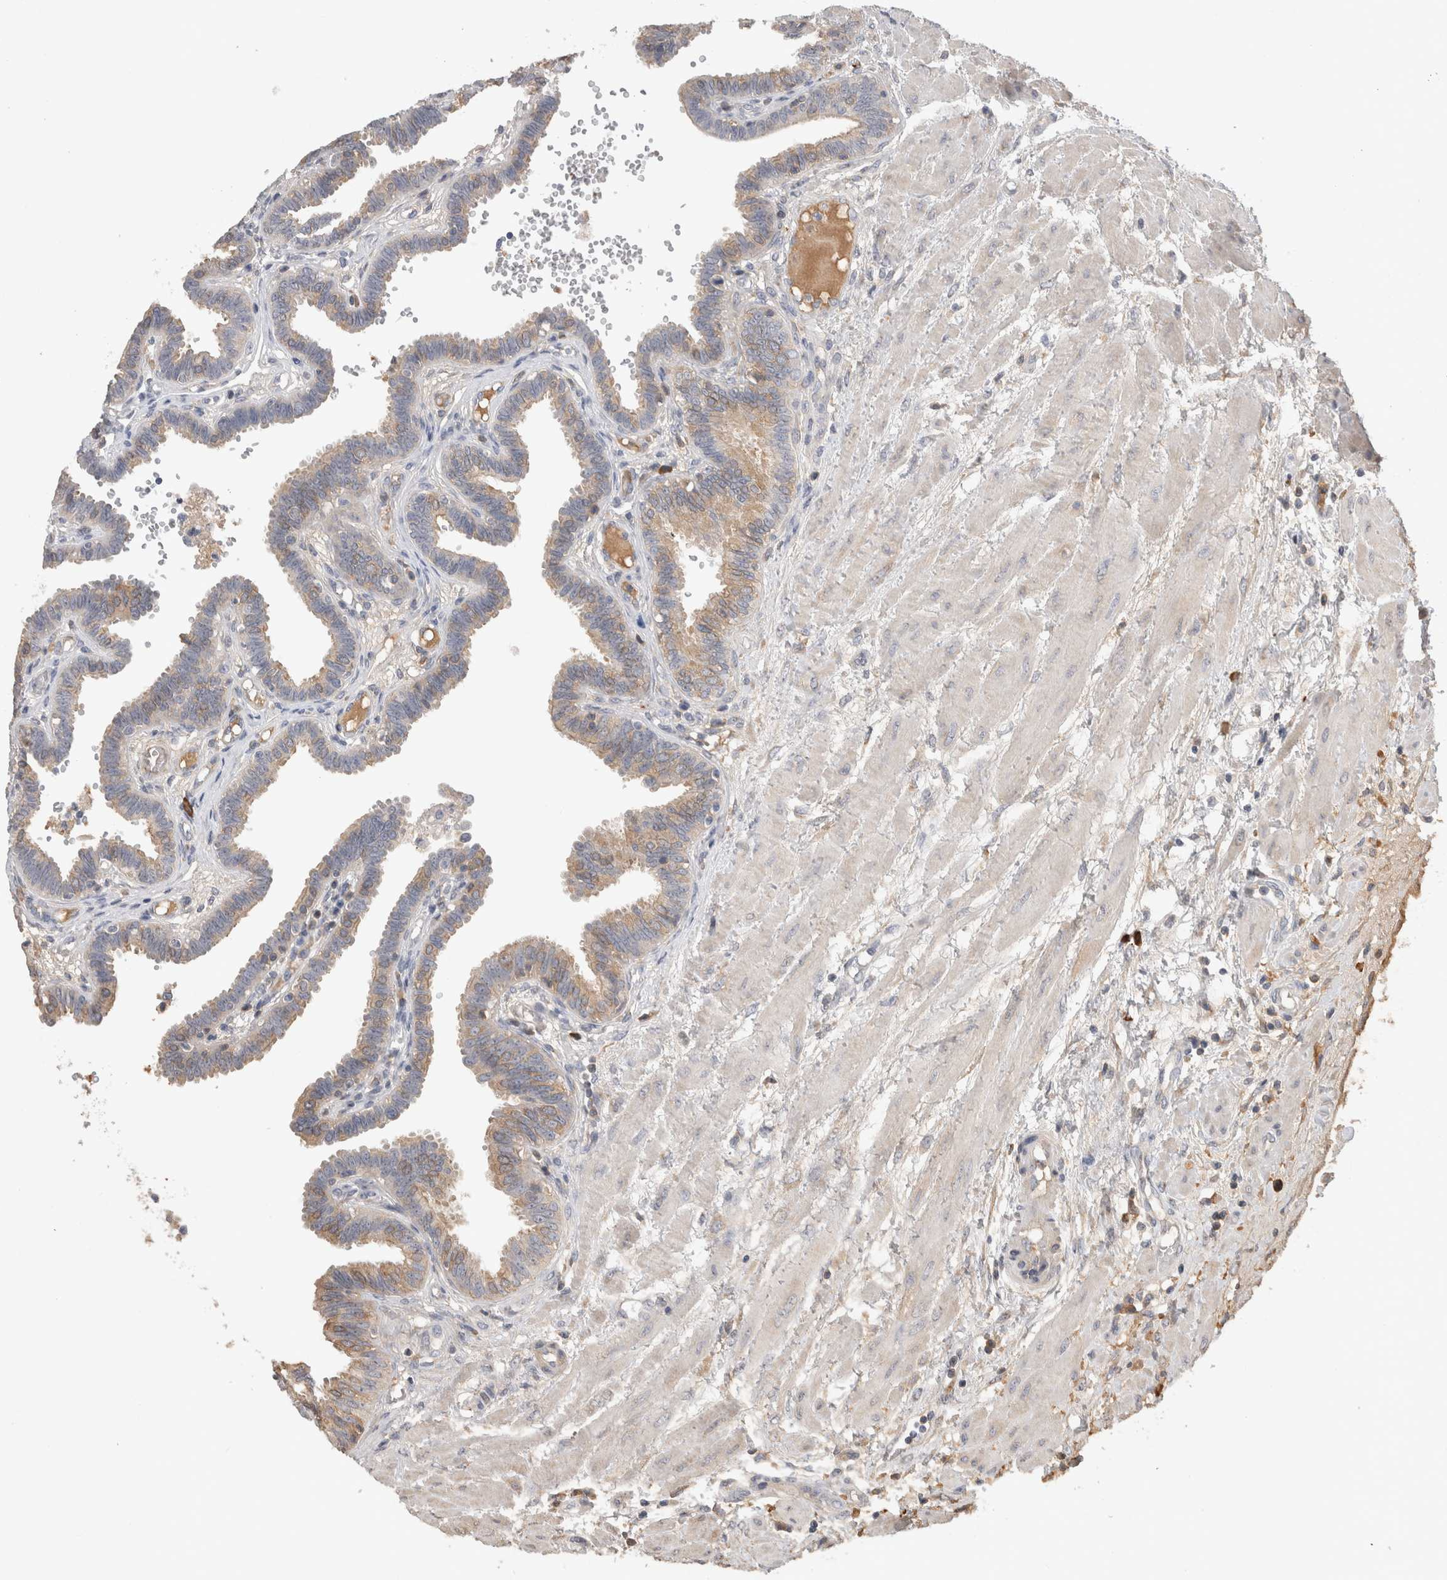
{"staining": {"intensity": "moderate", "quantity": "25%-75%", "location": "cytoplasmic/membranous"}, "tissue": "fallopian tube", "cell_type": "Glandular cells", "image_type": "normal", "snomed": [{"axis": "morphology", "description": "Normal tissue, NOS"}, {"axis": "topography", "description": "Fallopian tube"}], "caption": "The image shows staining of benign fallopian tube, revealing moderate cytoplasmic/membranous protein positivity (brown color) within glandular cells. (brown staining indicates protein expression, while blue staining denotes nuclei).", "gene": "PPP3CC", "patient": {"sex": "female", "age": 32}}